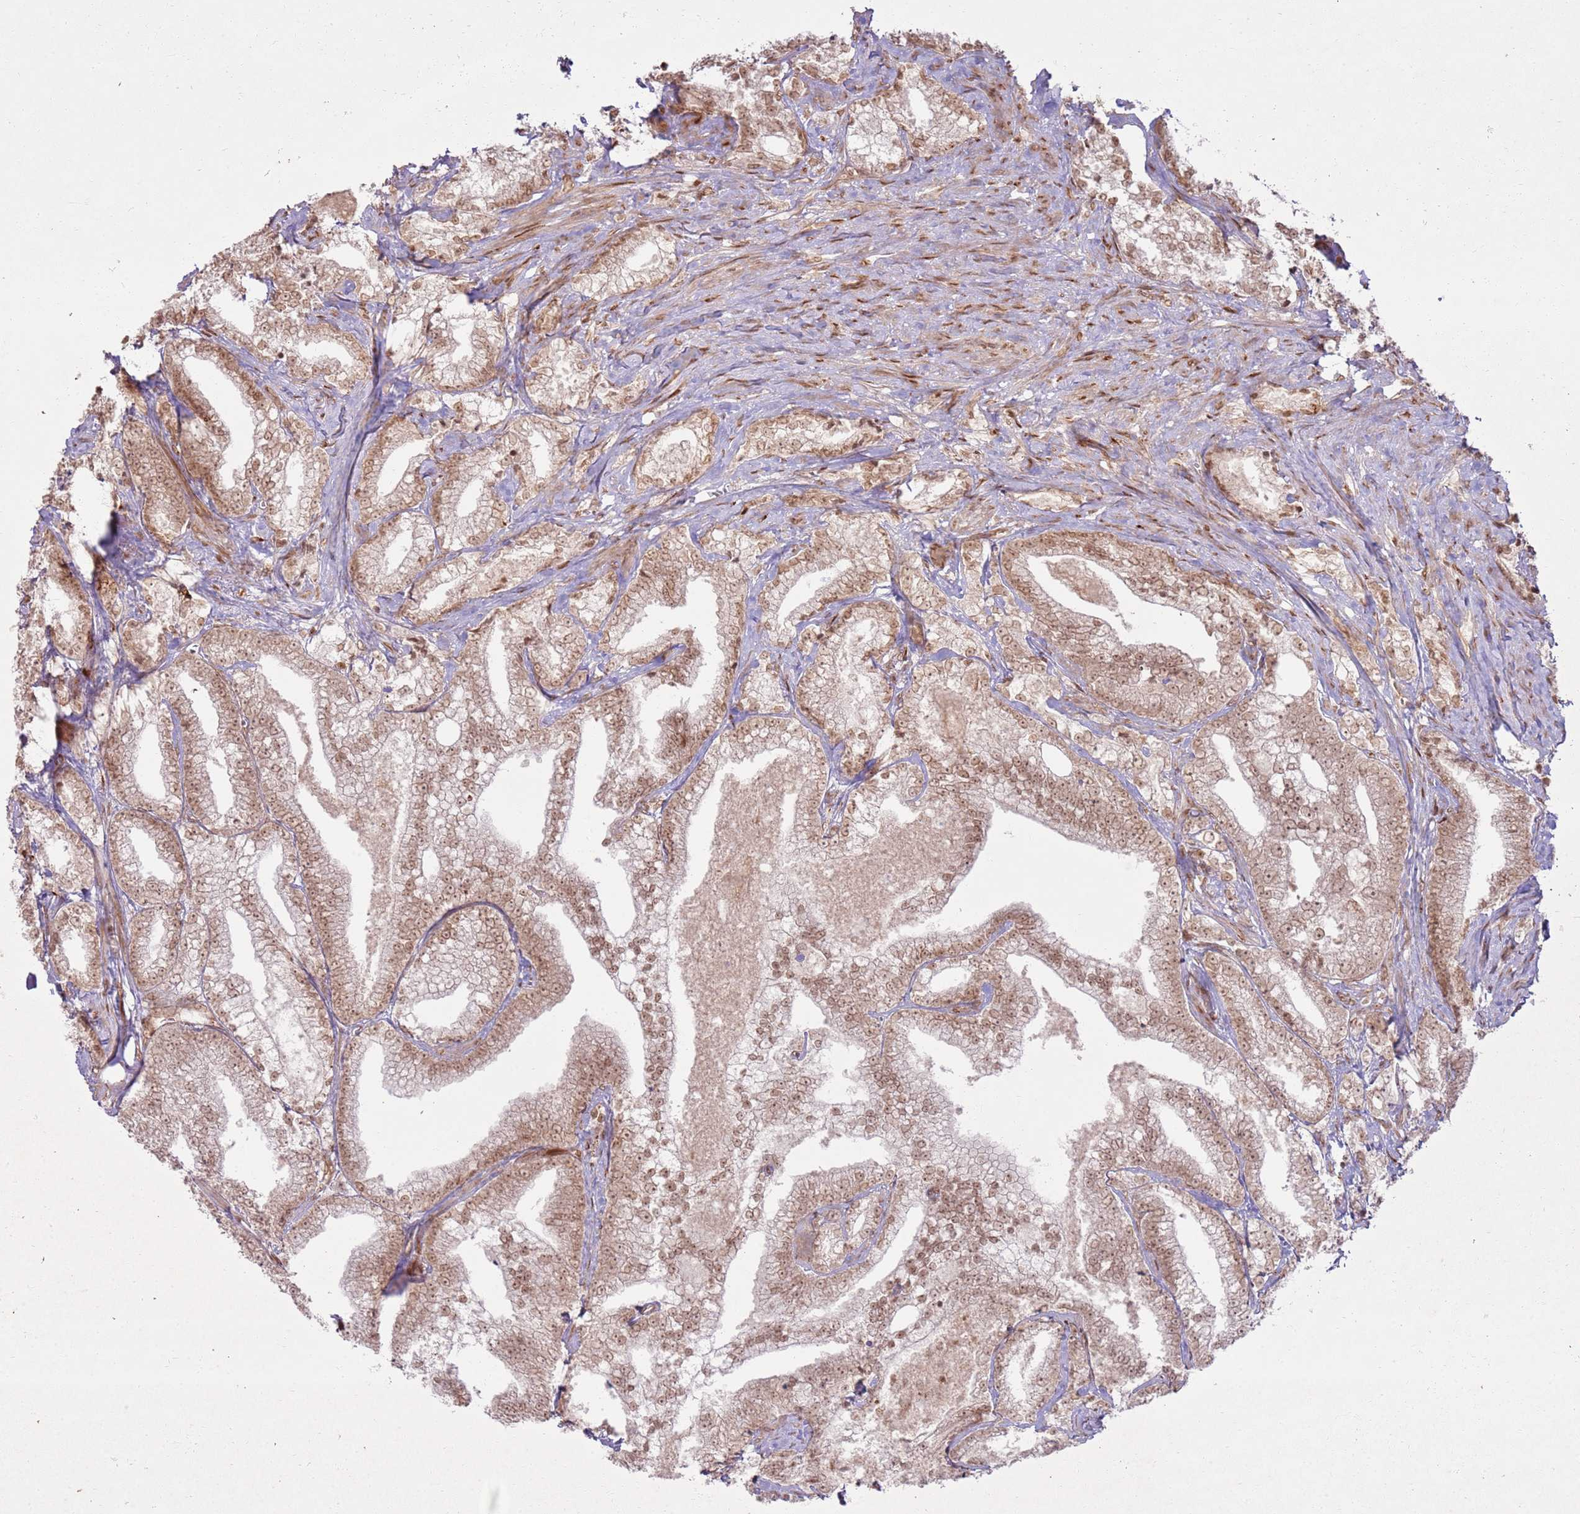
{"staining": {"intensity": "moderate", "quantity": ">75%", "location": "cytoplasmic/membranous,nuclear"}, "tissue": "prostate cancer", "cell_type": "Tumor cells", "image_type": "cancer", "snomed": [{"axis": "morphology", "description": "Adenocarcinoma, High grade"}, {"axis": "topography", "description": "Prostate and seminal vesicle, NOS"}], "caption": "Prostate high-grade adenocarcinoma stained with a protein marker reveals moderate staining in tumor cells.", "gene": "KLHL36", "patient": {"sex": "male", "age": 67}}